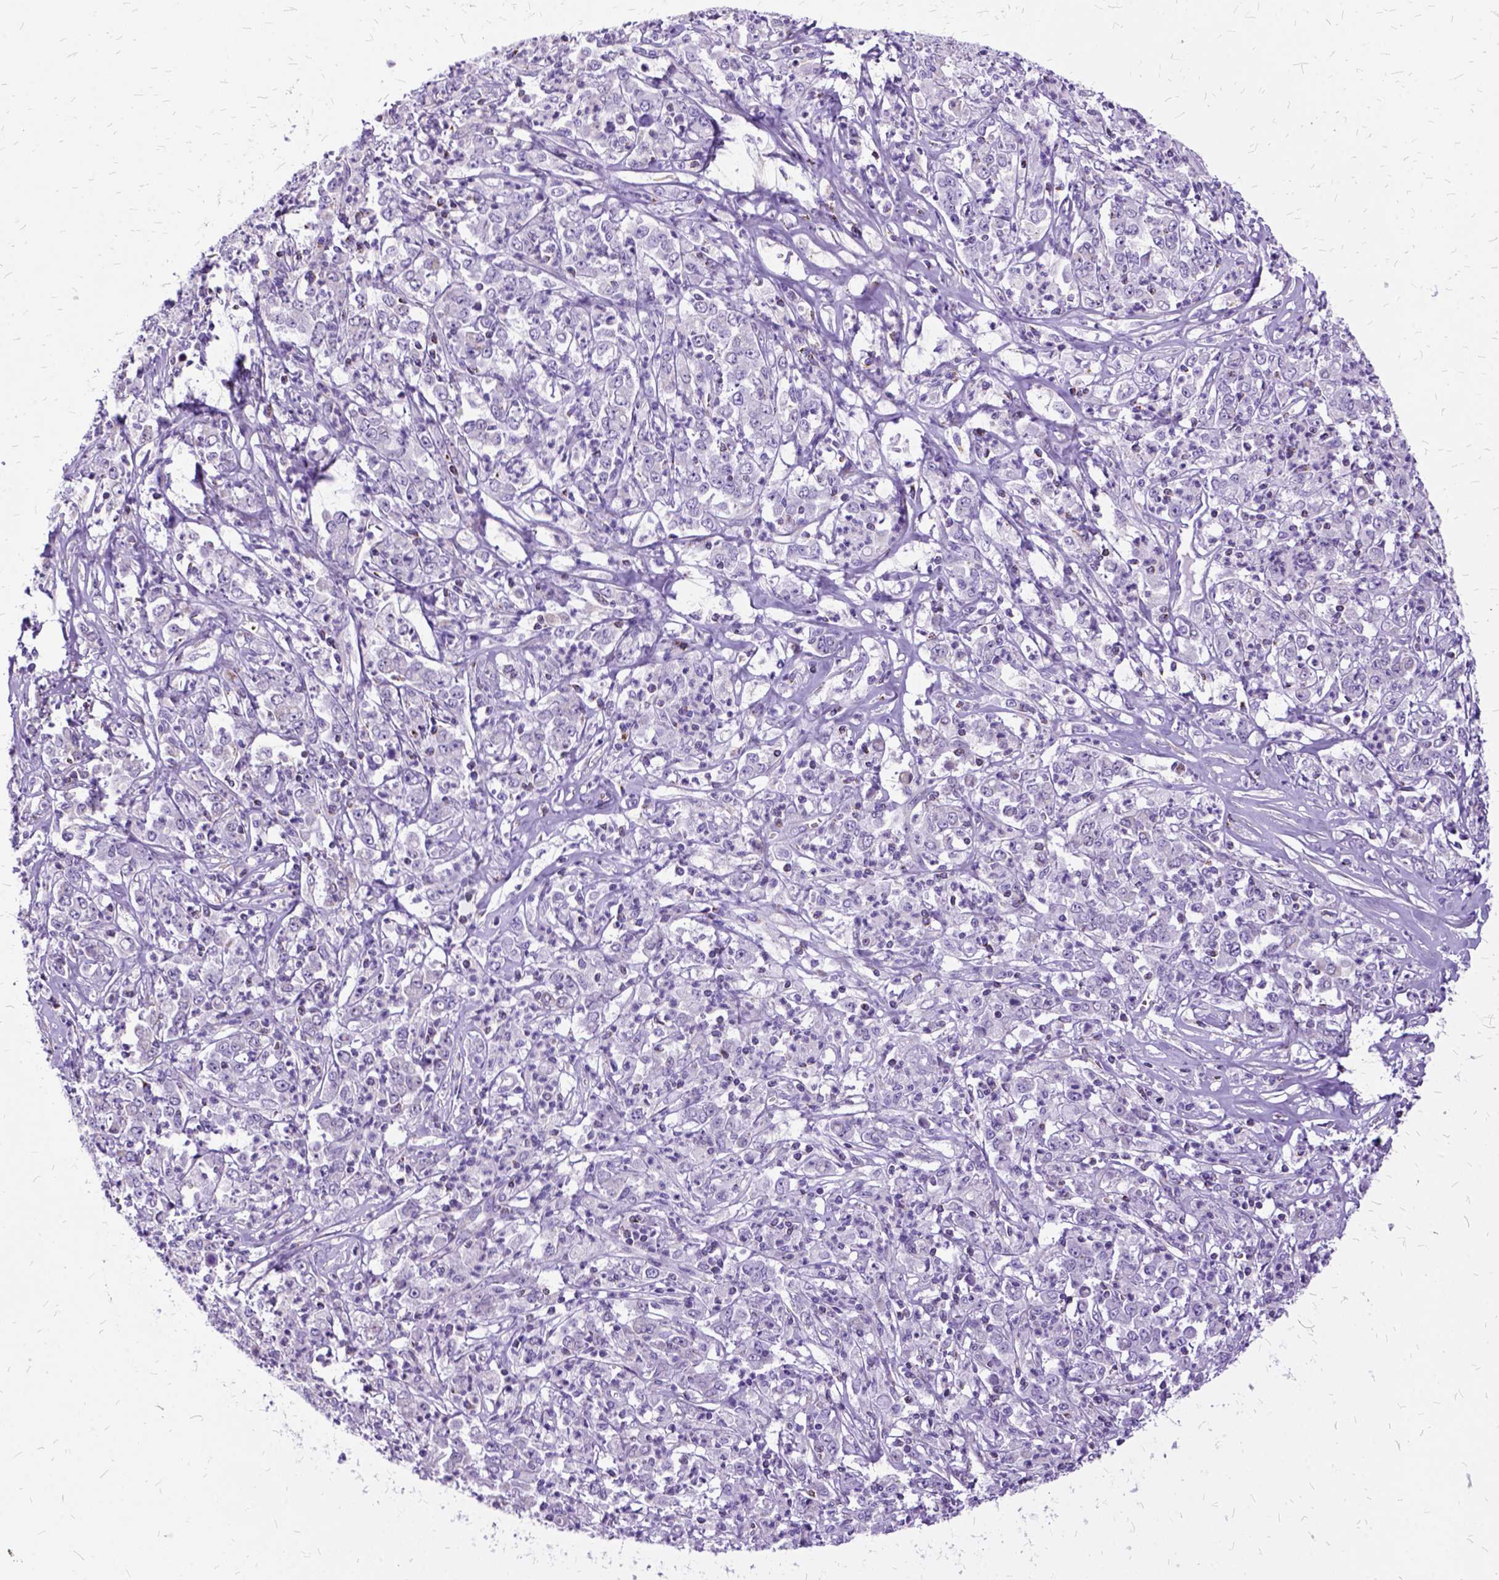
{"staining": {"intensity": "negative", "quantity": "none", "location": "none"}, "tissue": "stomach cancer", "cell_type": "Tumor cells", "image_type": "cancer", "snomed": [{"axis": "morphology", "description": "Adenocarcinoma, NOS"}, {"axis": "topography", "description": "Stomach, lower"}], "caption": "Stomach cancer (adenocarcinoma) stained for a protein using IHC displays no positivity tumor cells.", "gene": "OXCT1", "patient": {"sex": "female", "age": 71}}